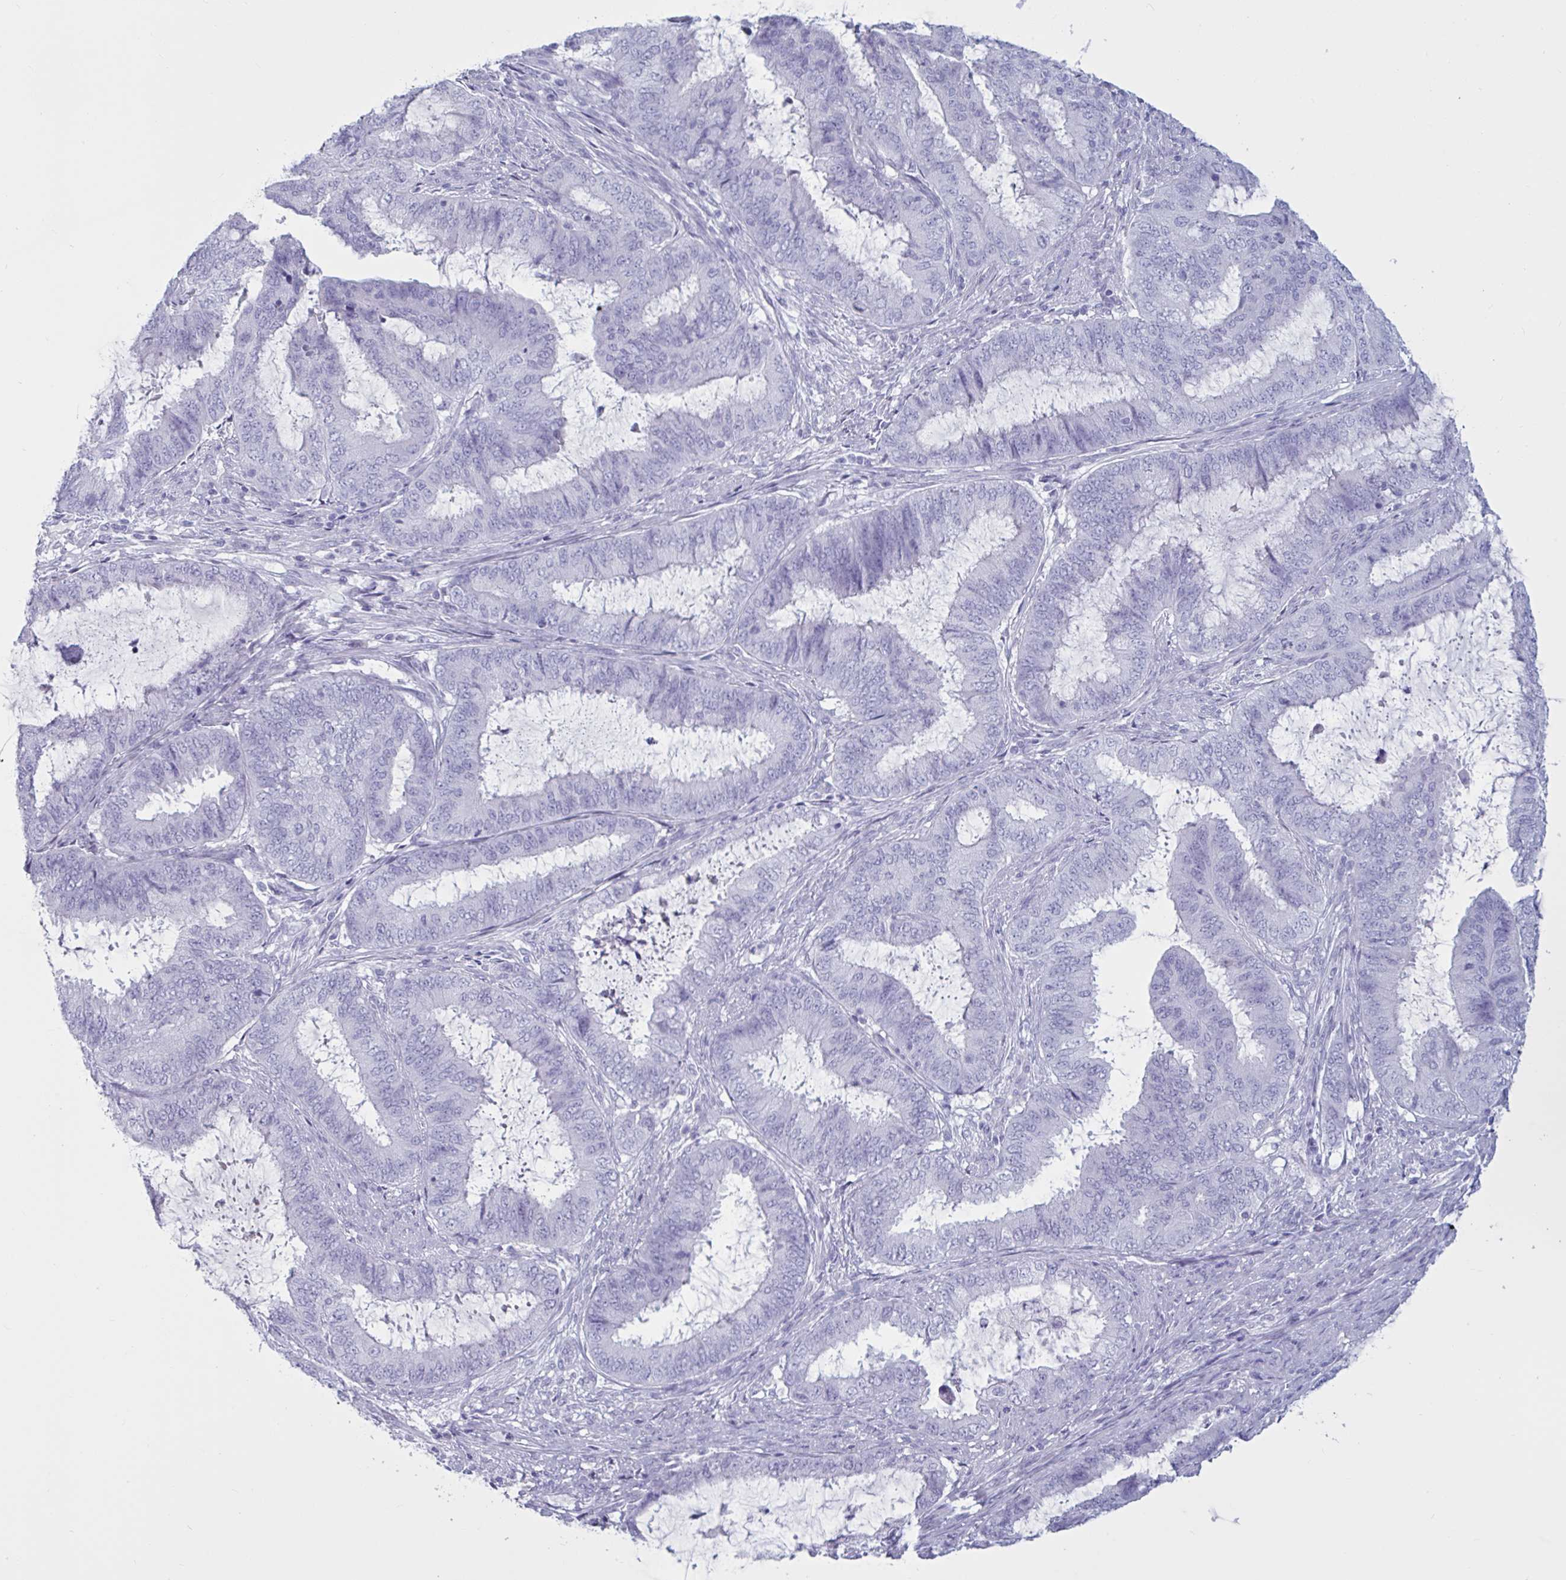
{"staining": {"intensity": "negative", "quantity": "none", "location": "none"}, "tissue": "endometrial cancer", "cell_type": "Tumor cells", "image_type": "cancer", "snomed": [{"axis": "morphology", "description": "Adenocarcinoma, NOS"}, {"axis": "topography", "description": "Endometrium"}], "caption": "High power microscopy image of an IHC photomicrograph of adenocarcinoma (endometrial), revealing no significant positivity in tumor cells.", "gene": "BBS10", "patient": {"sex": "female", "age": 51}}